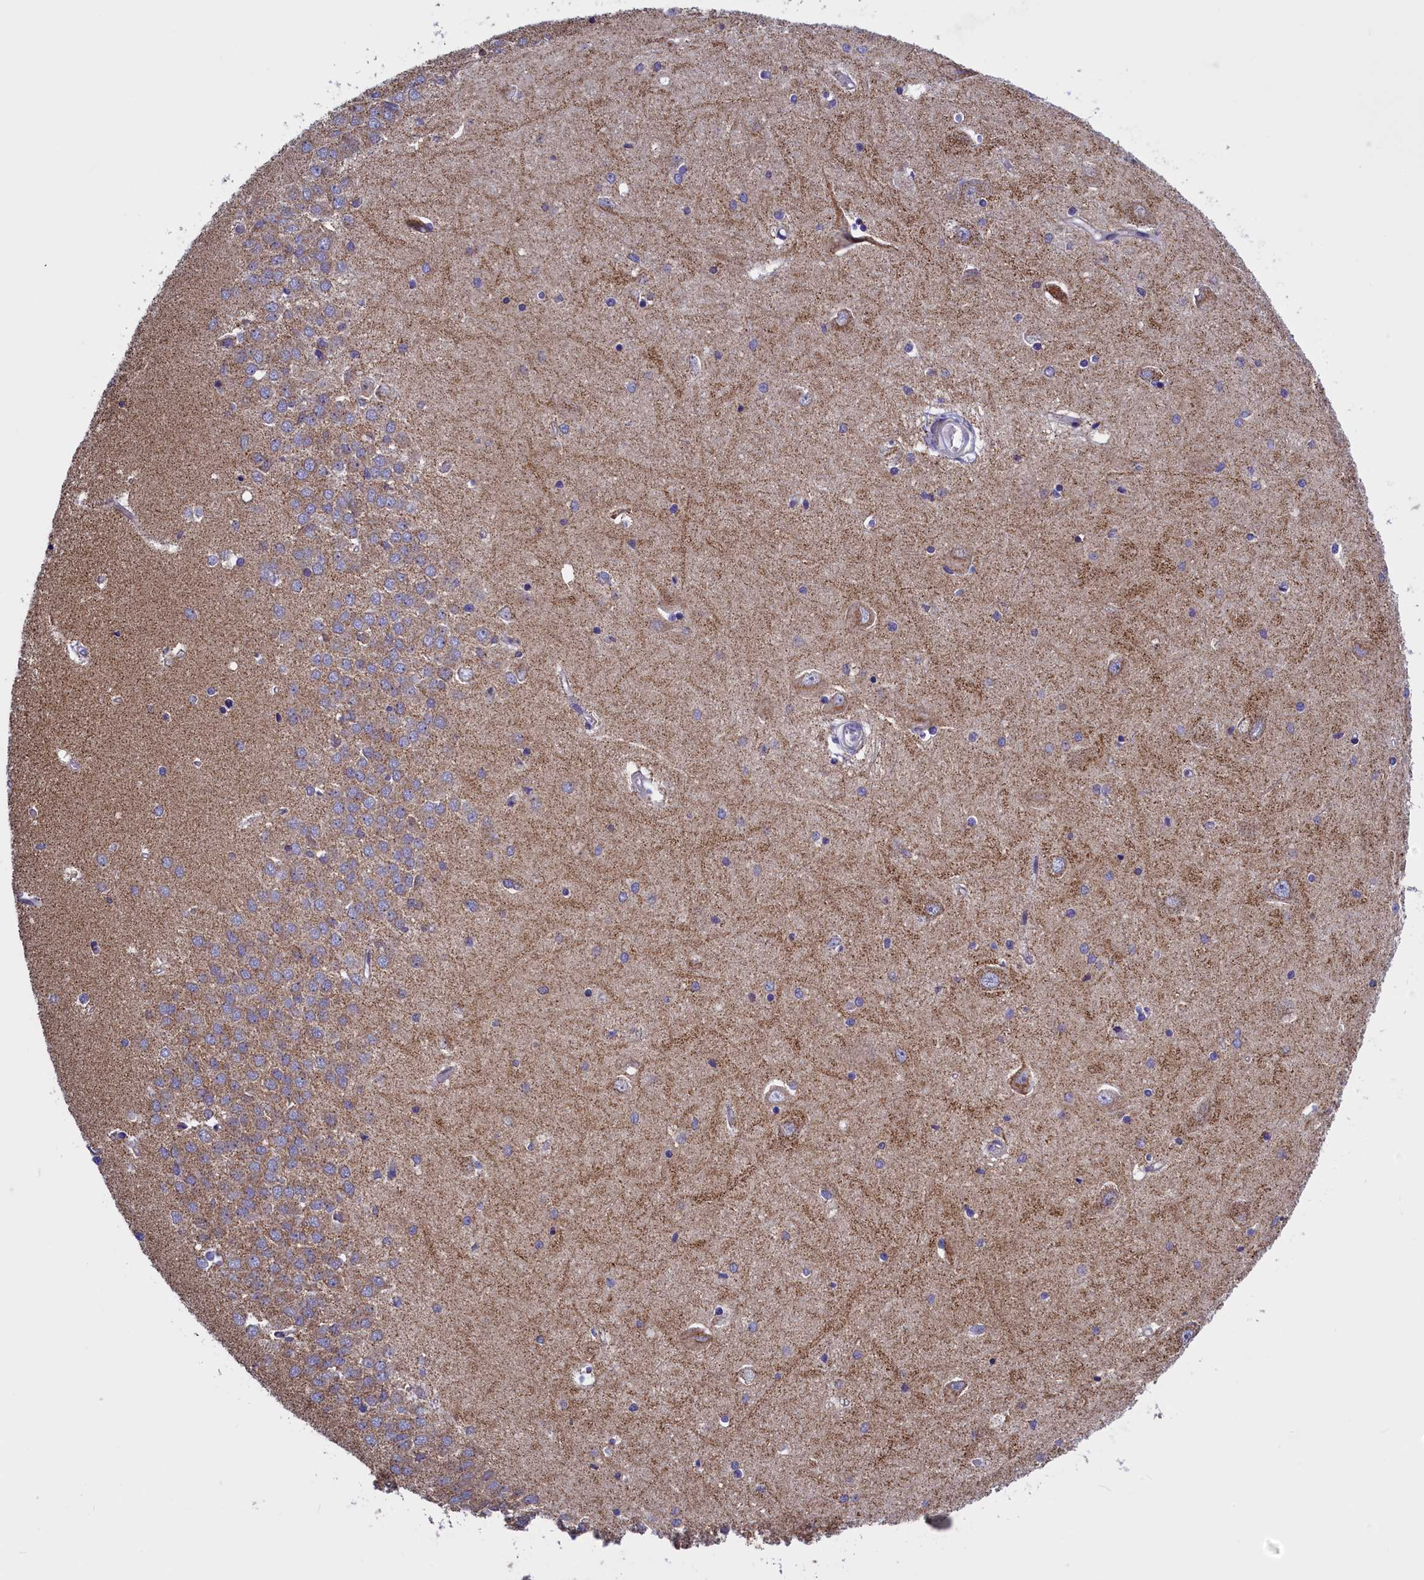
{"staining": {"intensity": "negative", "quantity": "none", "location": "none"}, "tissue": "hippocampus", "cell_type": "Glial cells", "image_type": "normal", "snomed": [{"axis": "morphology", "description": "Normal tissue, NOS"}, {"axis": "topography", "description": "Hippocampus"}], "caption": "The image exhibits no staining of glial cells in unremarkable hippocampus. (Brightfield microscopy of DAB (3,3'-diaminobenzidine) immunohistochemistry (IHC) at high magnification).", "gene": "IFT122", "patient": {"sex": "male", "age": 45}}